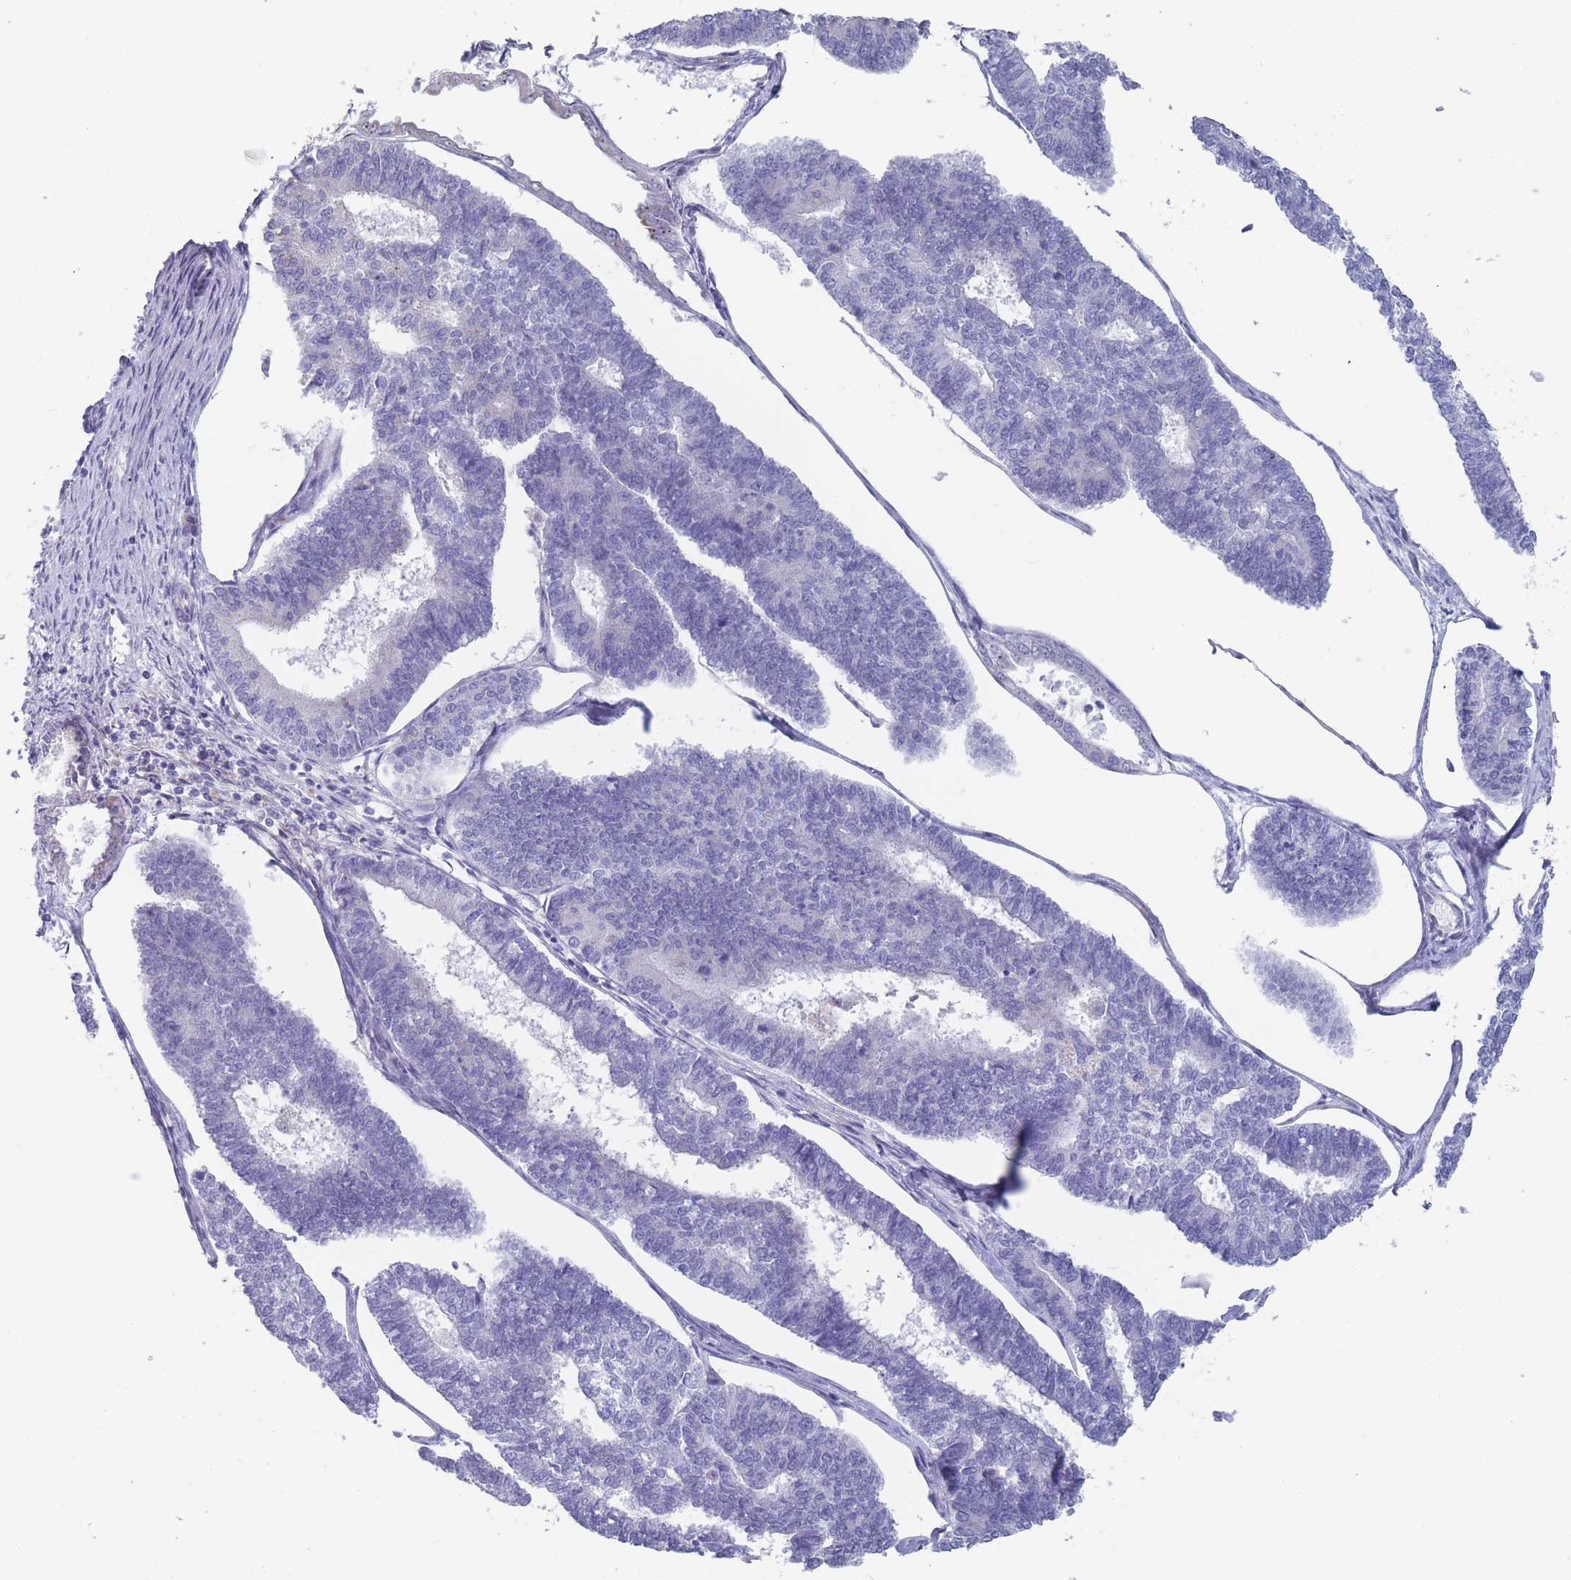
{"staining": {"intensity": "negative", "quantity": "none", "location": "none"}, "tissue": "endometrial cancer", "cell_type": "Tumor cells", "image_type": "cancer", "snomed": [{"axis": "morphology", "description": "Adenocarcinoma, NOS"}, {"axis": "topography", "description": "Endometrium"}], "caption": "This is a histopathology image of immunohistochemistry (IHC) staining of endometrial cancer (adenocarcinoma), which shows no expression in tumor cells.", "gene": "ST8SIA5", "patient": {"sex": "female", "age": 70}}